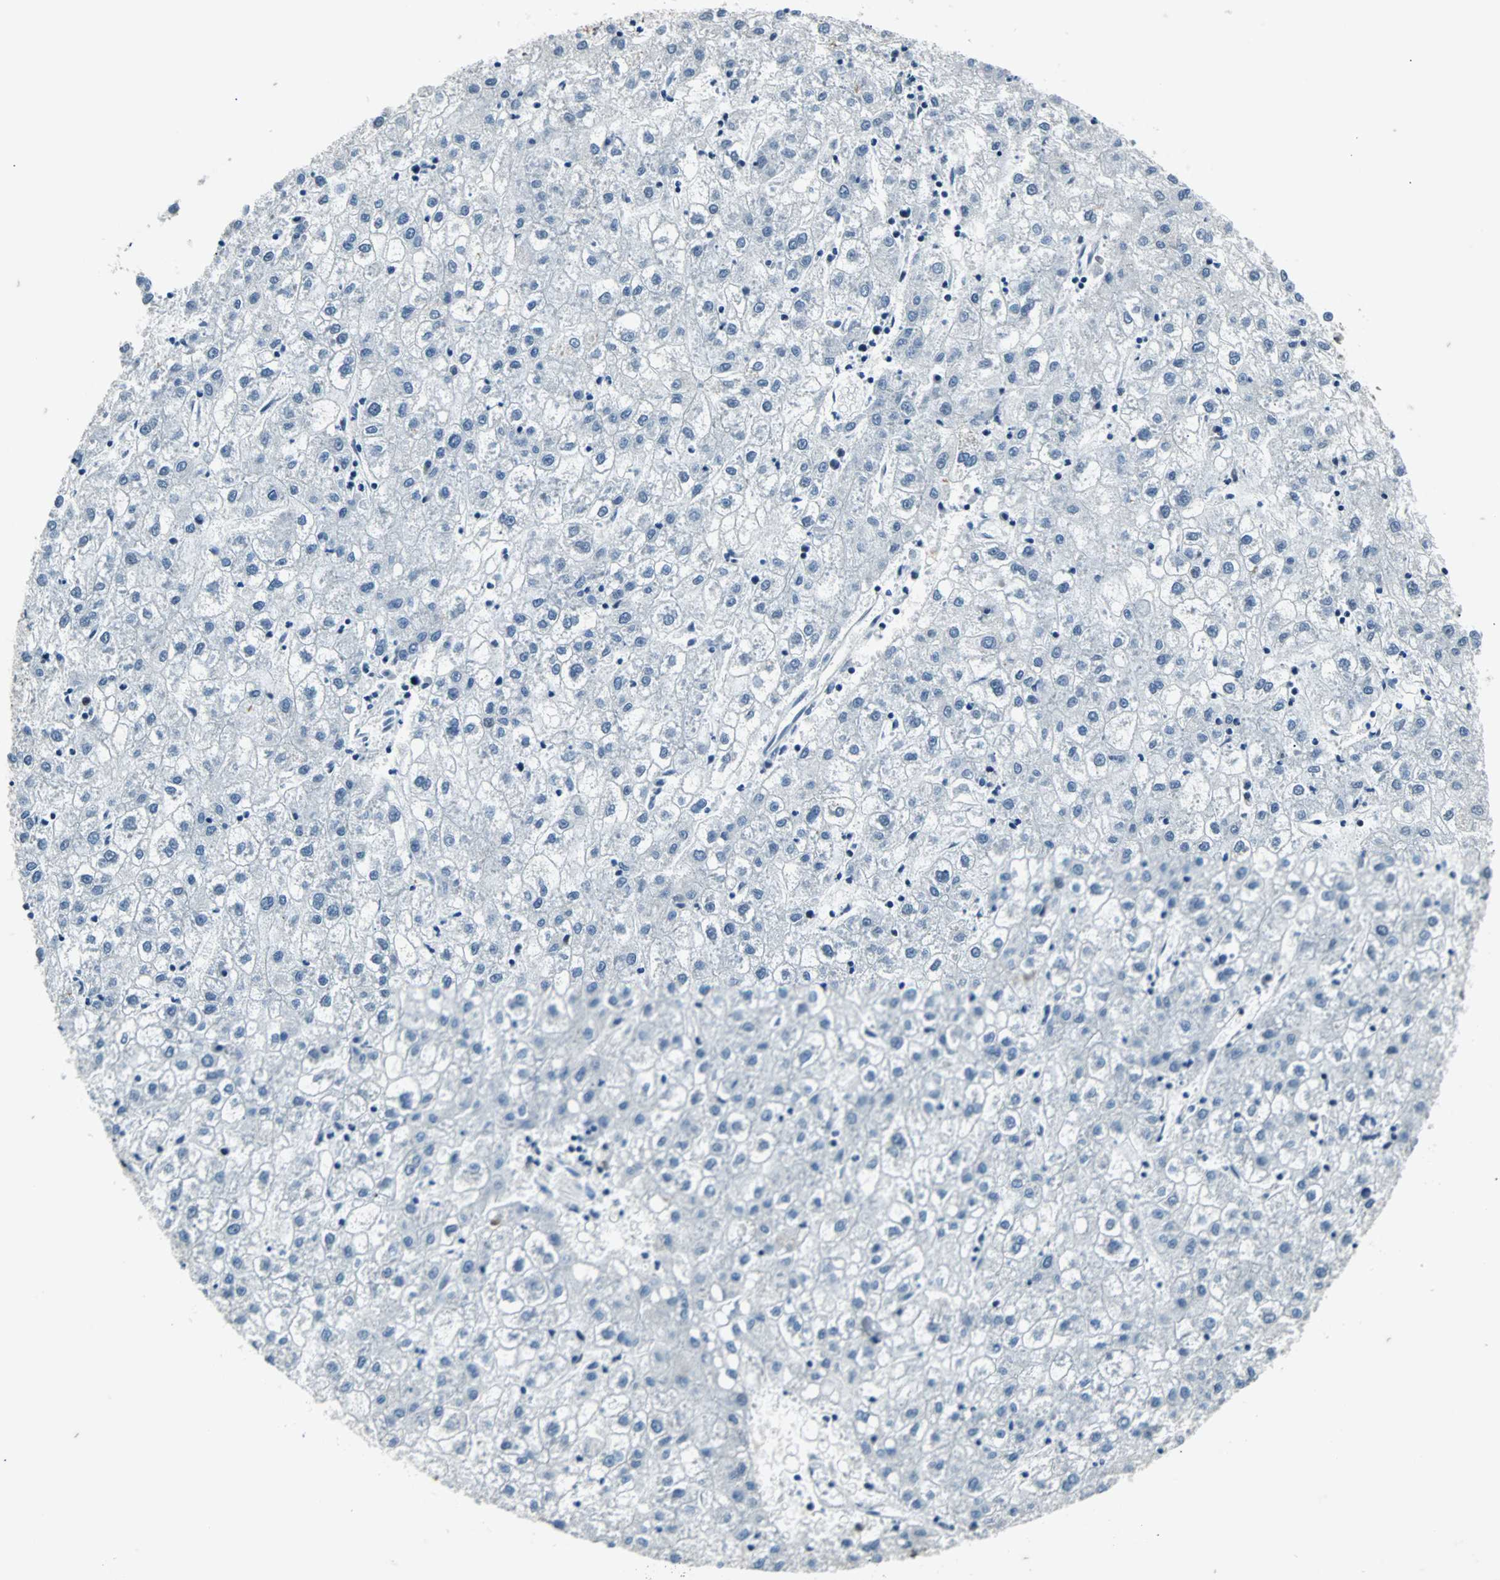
{"staining": {"intensity": "negative", "quantity": "none", "location": "none"}, "tissue": "liver cancer", "cell_type": "Tumor cells", "image_type": "cancer", "snomed": [{"axis": "morphology", "description": "Carcinoma, Hepatocellular, NOS"}, {"axis": "topography", "description": "Liver"}], "caption": "Tumor cells are negative for protein expression in human liver hepatocellular carcinoma.", "gene": "GATAD2A", "patient": {"sex": "male", "age": 72}}